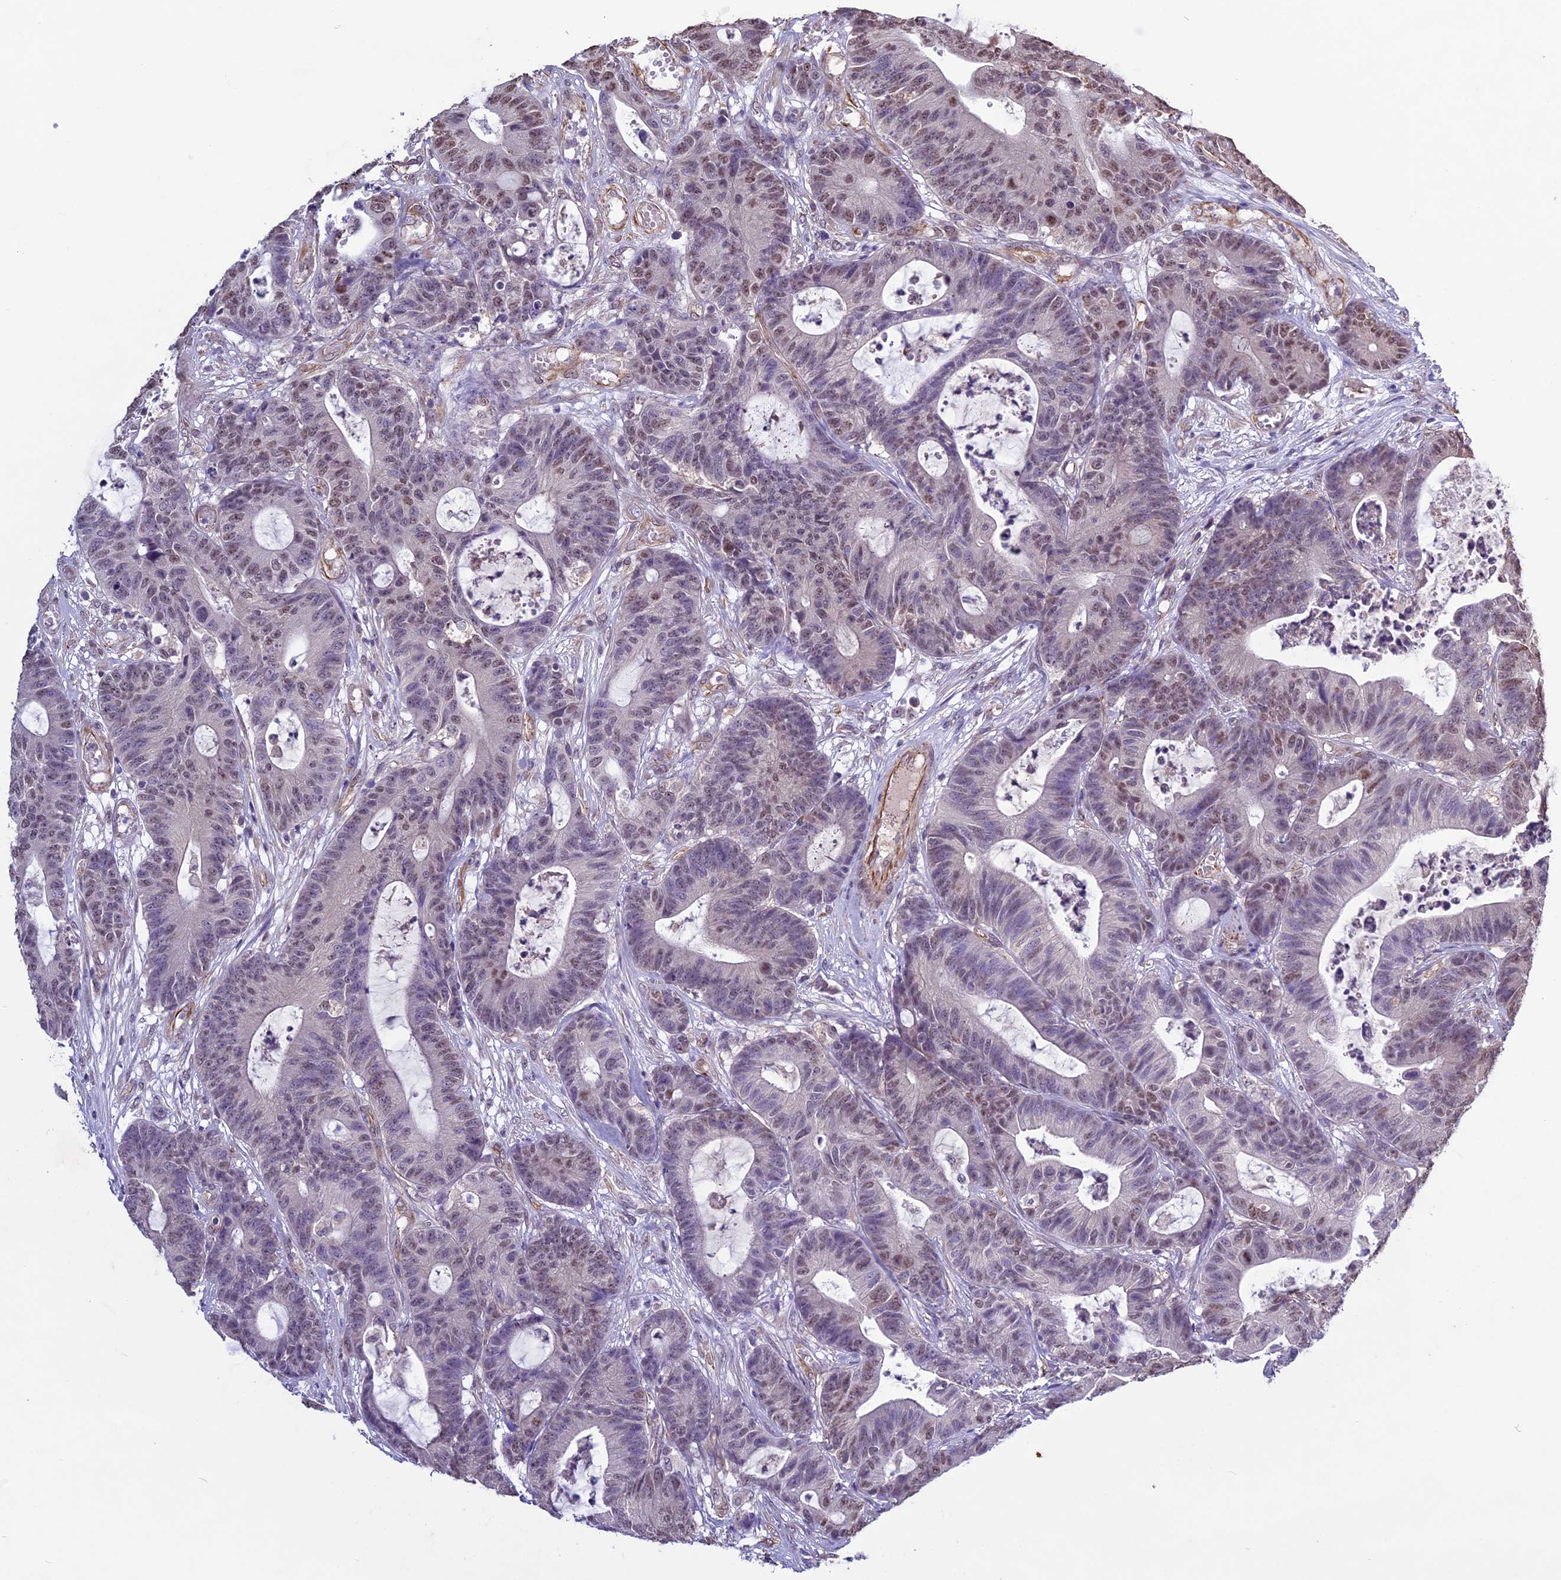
{"staining": {"intensity": "weak", "quantity": "25%-75%", "location": "nuclear"}, "tissue": "colorectal cancer", "cell_type": "Tumor cells", "image_type": "cancer", "snomed": [{"axis": "morphology", "description": "Adenocarcinoma, NOS"}, {"axis": "topography", "description": "Colon"}], "caption": "Colorectal cancer stained for a protein exhibits weak nuclear positivity in tumor cells.", "gene": "C3orf70", "patient": {"sex": "female", "age": 84}}